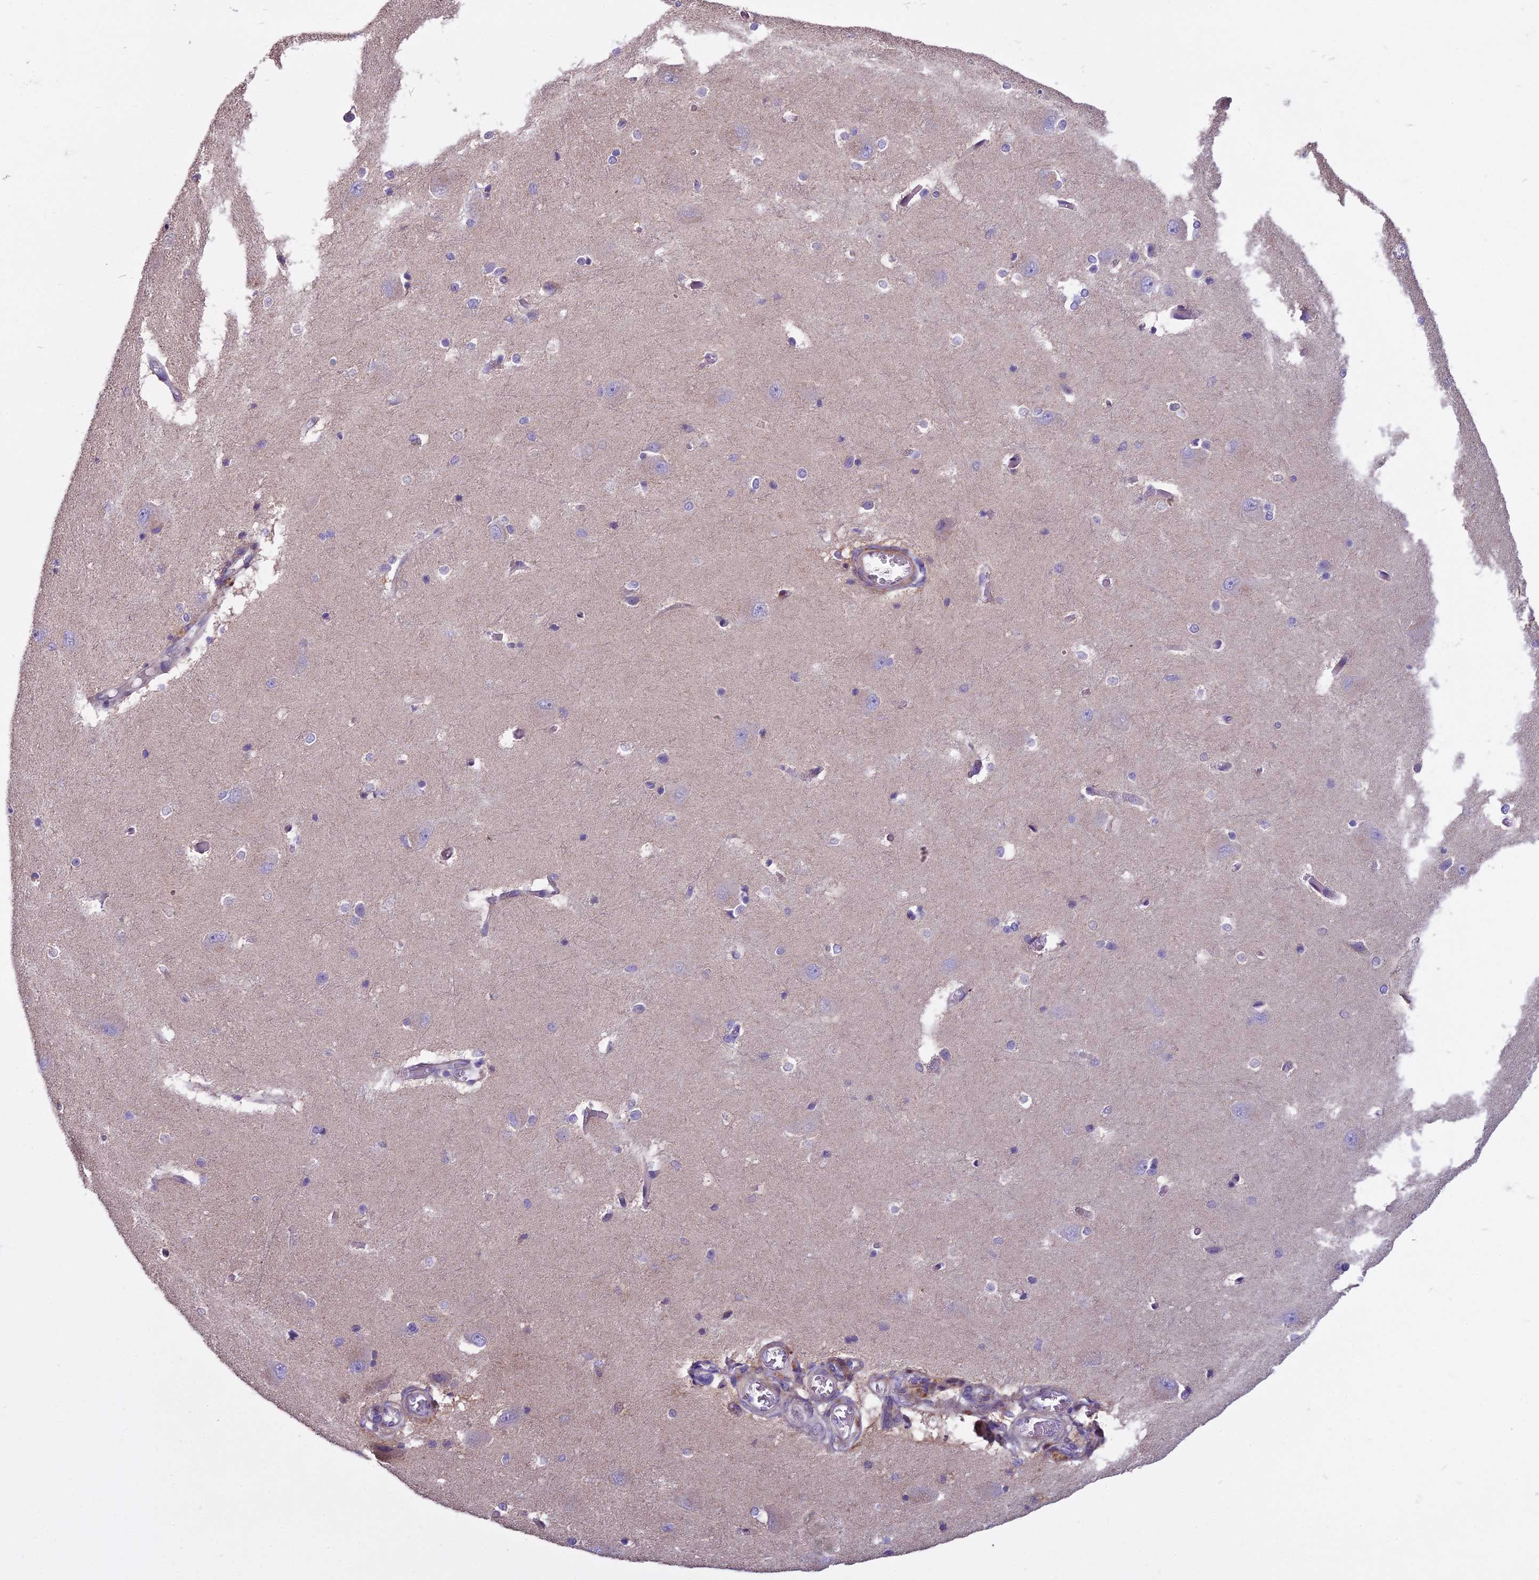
{"staining": {"intensity": "negative", "quantity": "none", "location": "none"}, "tissue": "caudate", "cell_type": "Glial cells", "image_type": "normal", "snomed": [{"axis": "morphology", "description": "Normal tissue, NOS"}, {"axis": "topography", "description": "Lateral ventricle wall"}], "caption": "The photomicrograph displays no significant staining in glial cells of caudate.", "gene": "DUS2", "patient": {"sex": "male", "age": 37}}